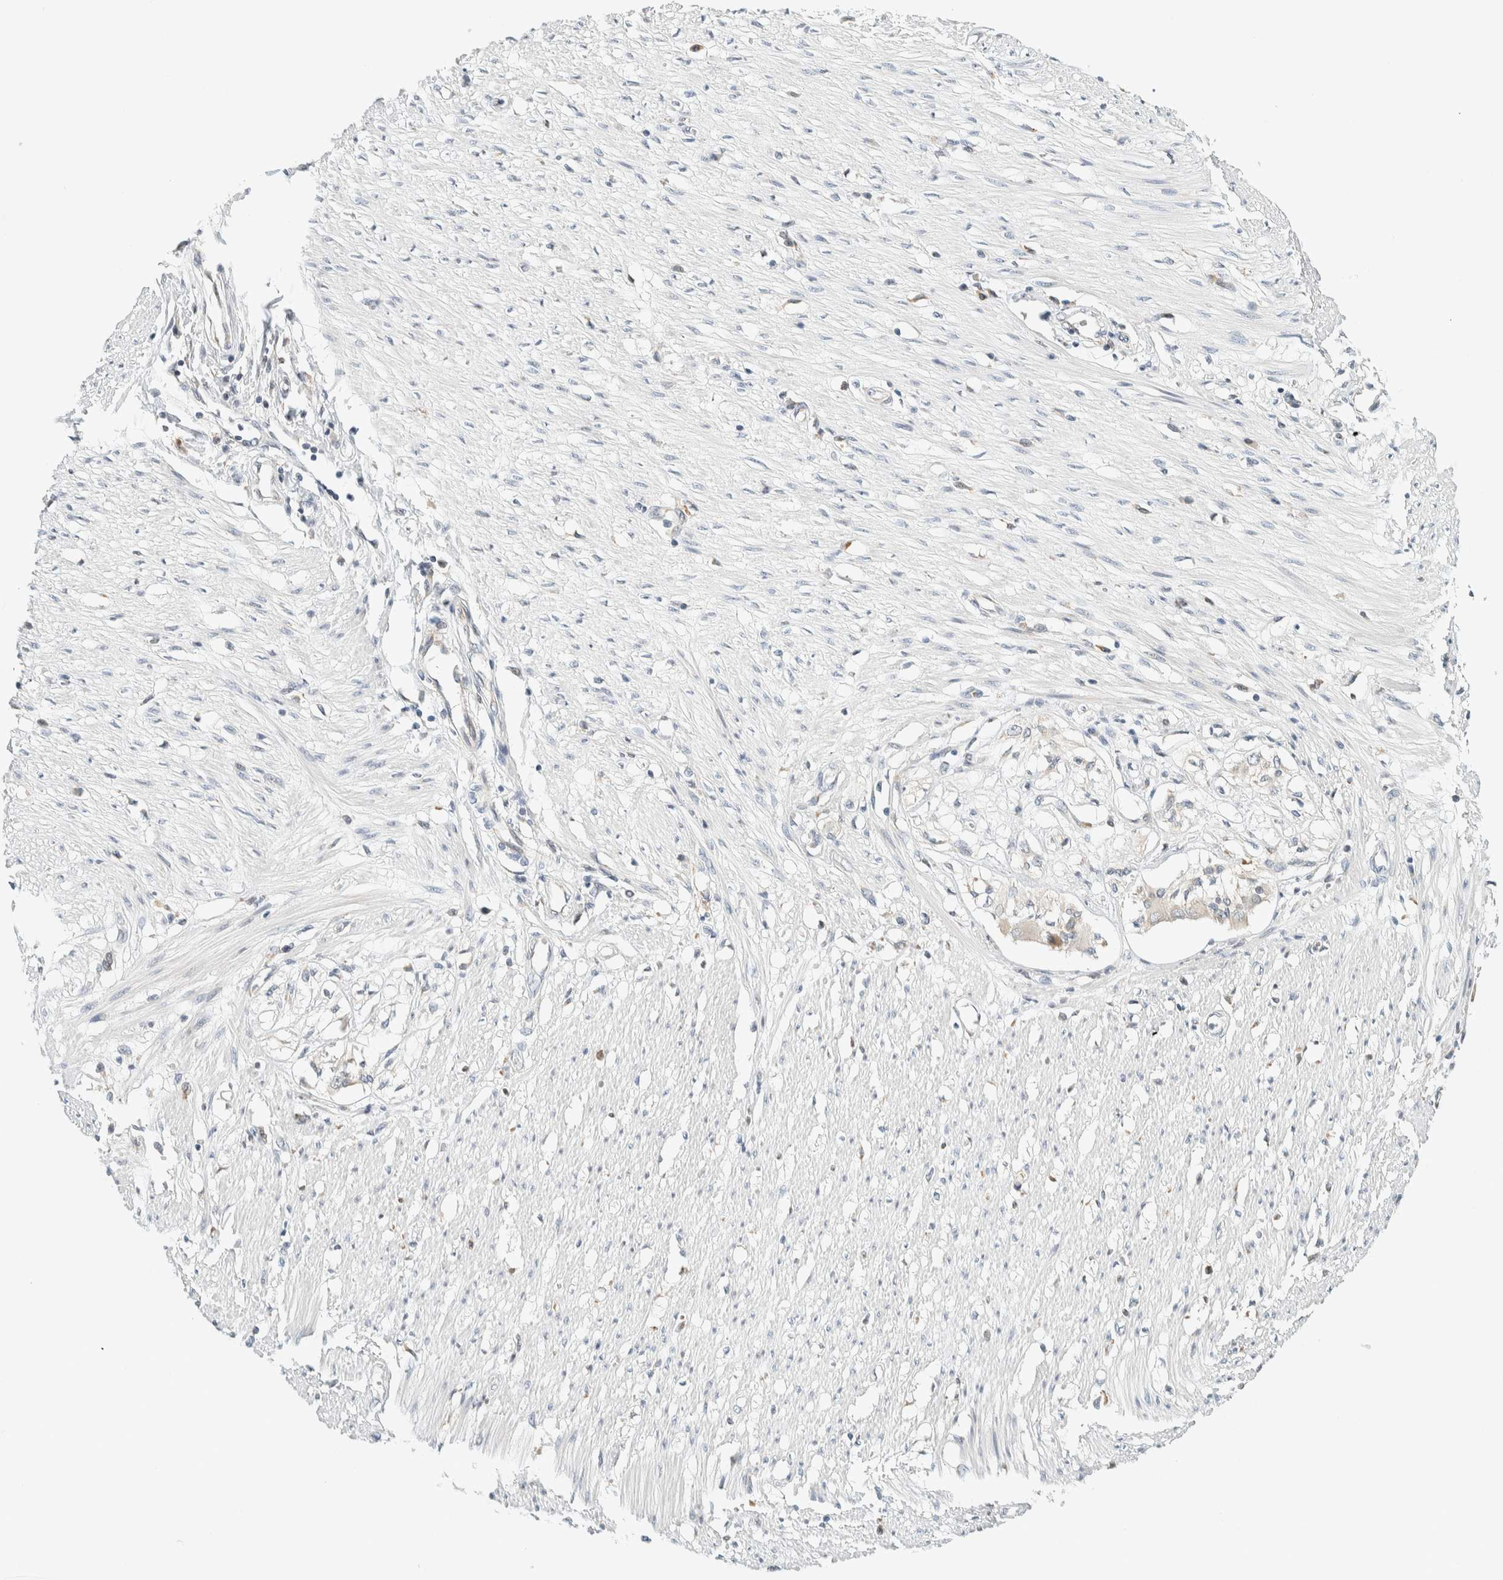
{"staining": {"intensity": "negative", "quantity": "none", "location": "none"}, "tissue": "soft tissue", "cell_type": "Fibroblasts", "image_type": "normal", "snomed": [{"axis": "morphology", "description": "Normal tissue, NOS"}, {"axis": "morphology", "description": "Adenocarcinoma, NOS"}, {"axis": "topography", "description": "Colon"}, {"axis": "topography", "description": "Peripheral nerve tissue"}], "caption": "This is a photomicrograph of immunohistochemistry (IHC) staining of normal soft tissue, which shows no positivity in fibroblasts.", "gene": "SUMF2", "patient": {"sex": "male", "age": 14}}